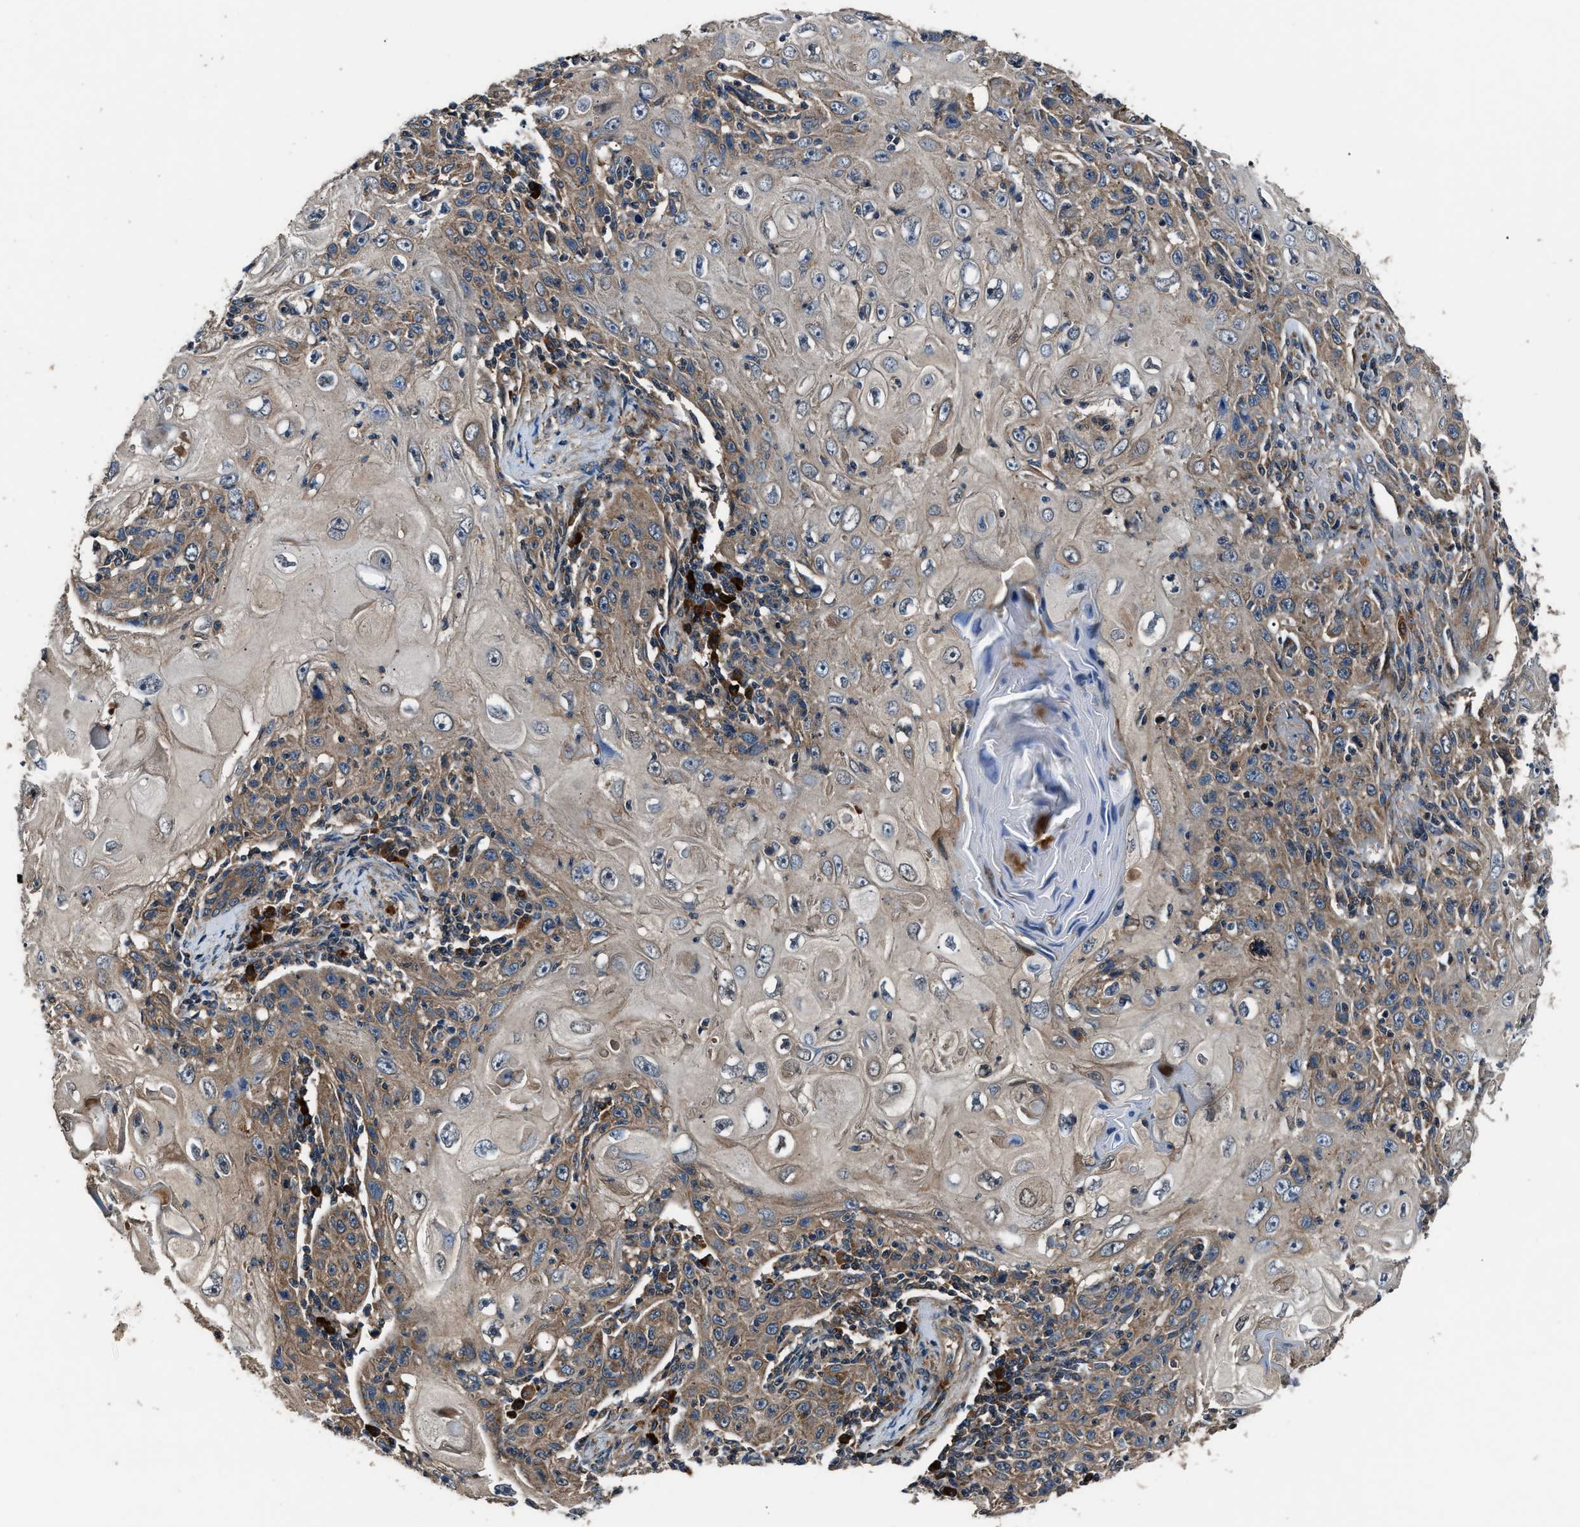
{"staining": {"intensity": "moderate", "quantity": ">75%", "location": "cytoplasmic/membranous"}, "tissue": "skin cancer", "cell_type": "Tumor cells", "image_type": "cancer", "snomed": [{"axis": "morphology", "description": "Squamous cell carcinoma, NOS"}, {"axis": "topography", "description": "Skin"}], "caption": "Moderate cytoplasmic/membranous expression for a protein is appreciated in approximately >75% of tumor cells of squamous cell carcinoma (skin) using immunohistochemistry.", "gene": "IMPDH2", "patient": {"sex": "female", "age": 88}}